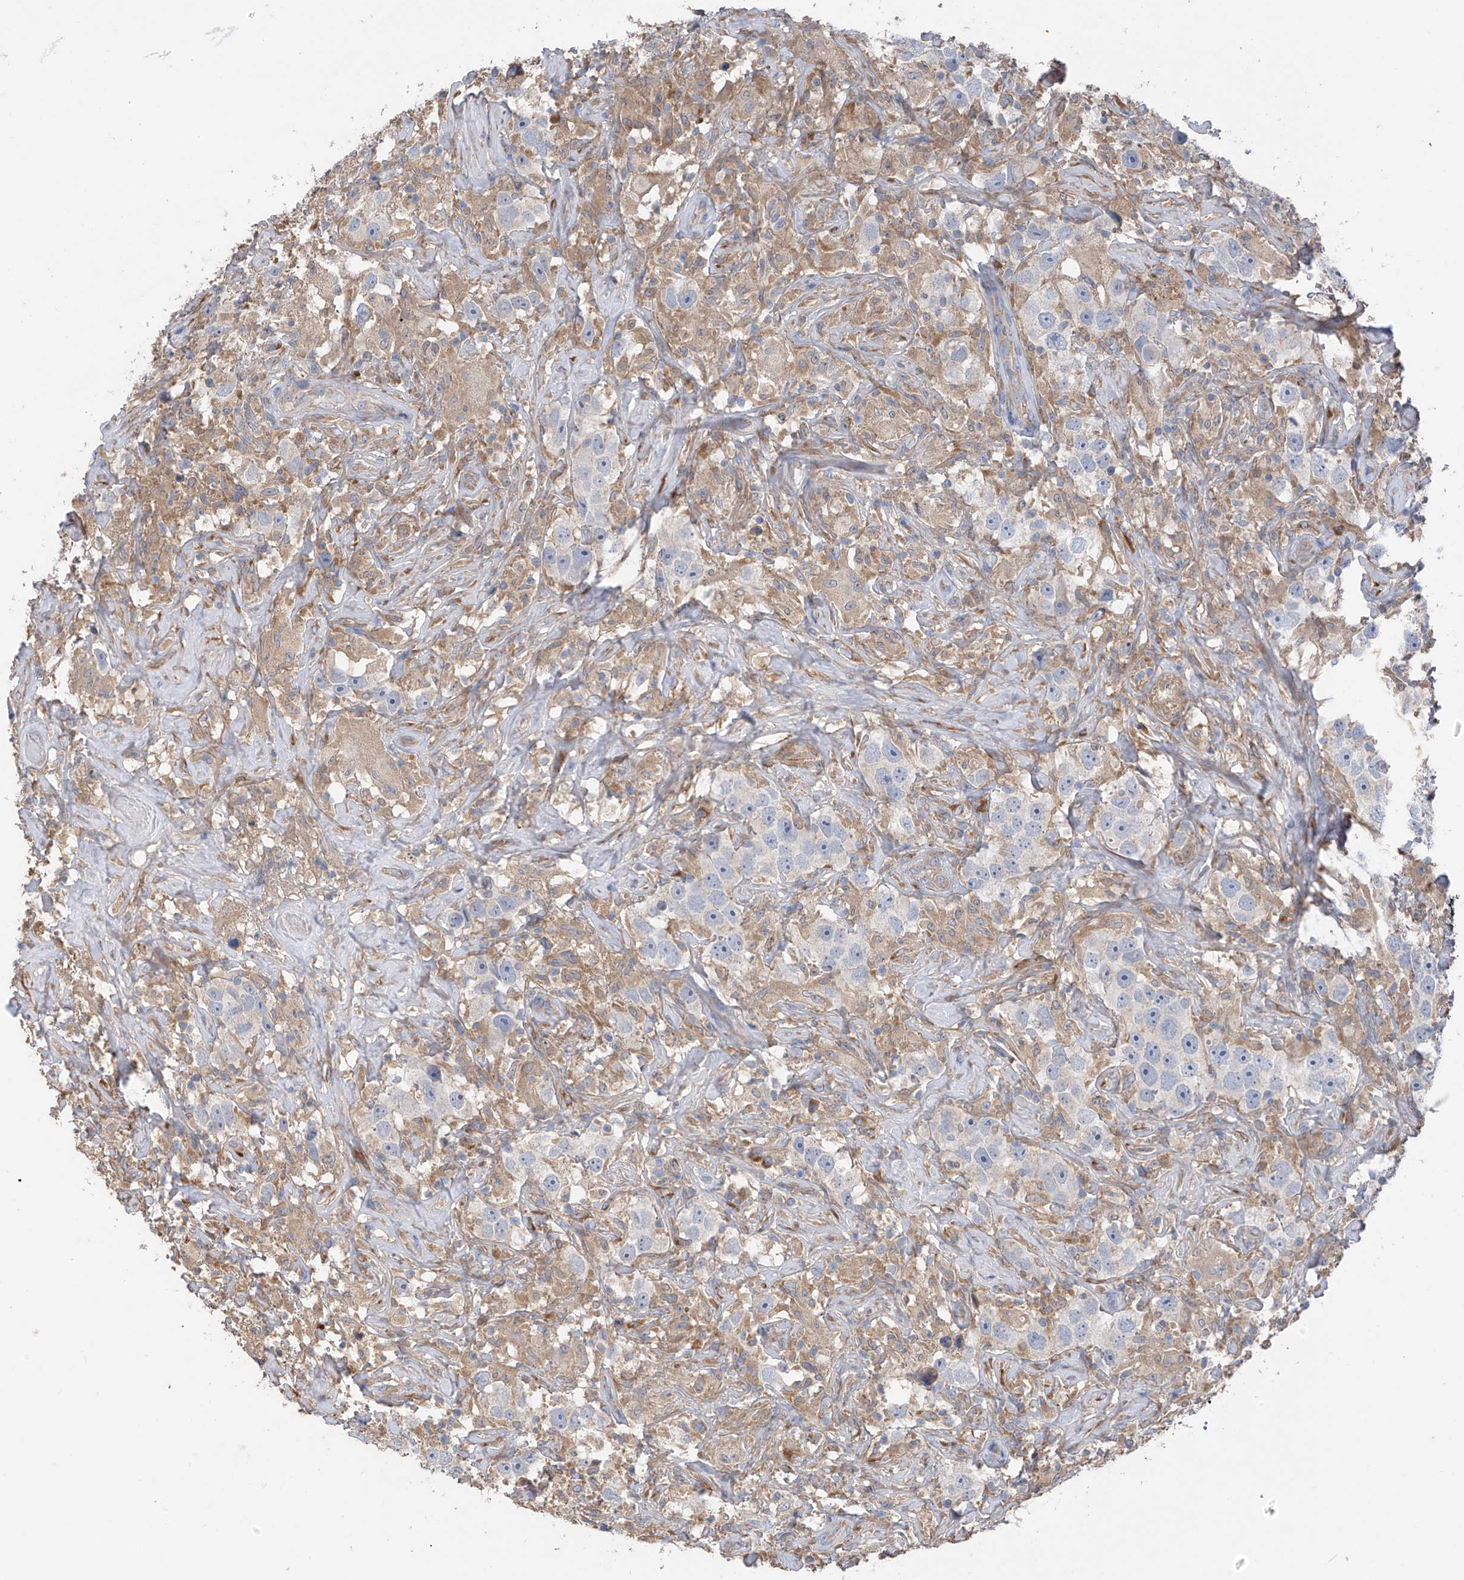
{"staining": {"intensity": "negative", "quantity": "none", "location": "none"}, "tissue": "testis cancer", "cell_type": "Tumor cells", "image_type": "cancer", "snomed": [{"axis": "morphology", "description": "Seminoma, NOS"}, {"axis": "topography", "description": "Testis"}], "caption": "There is no significant positivity in tumor cells of seminoma (testis).", "gene": "GALNTL6", "patient": {"sex": "male", "age": 49}}